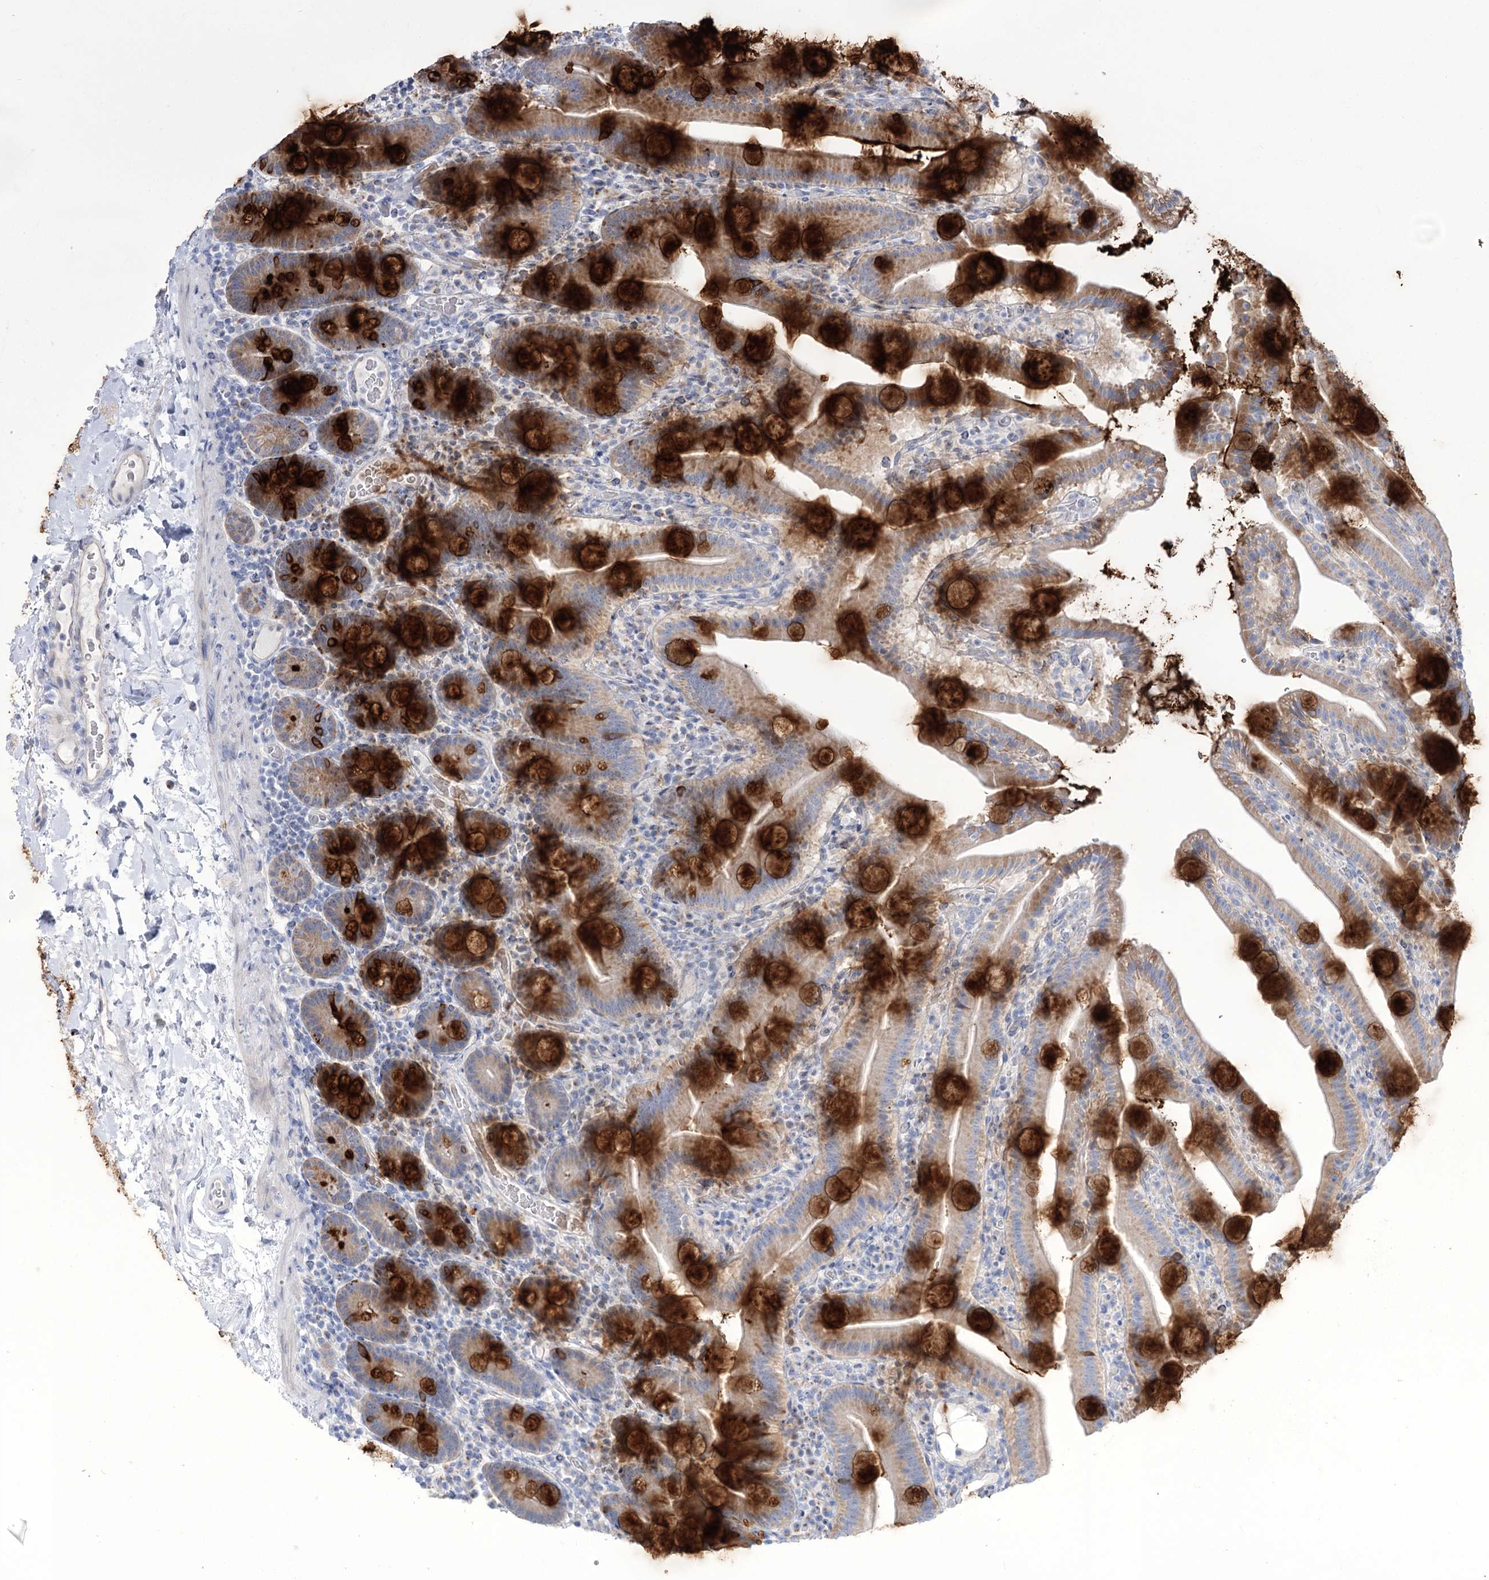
{"staining": {"intensity": "strong", "quantity": "25%-75%", "location": "cytoplasmic/membranous"}, "tissue": "duodenum", "cell_type": "Glandular cells", "image_type": "normal", "snomed": [{"axis": "morphology", "description": "Normal tissue, NOS"}, {"axis": "topography", "description": "Duodenum"}], "caption": "Immunohistochemistry (IHC) photomicrograph of normal duodenum: duodenum stained using immunohistochemistry exhibits high levels of strong protein expression localized specifically in the cytoplasmic/membranous of glandular cells, appearing as a cytoplasmic/membranous brown color.", "gene": "SUOX", "patient": {"sex": "male", "age": 55}}